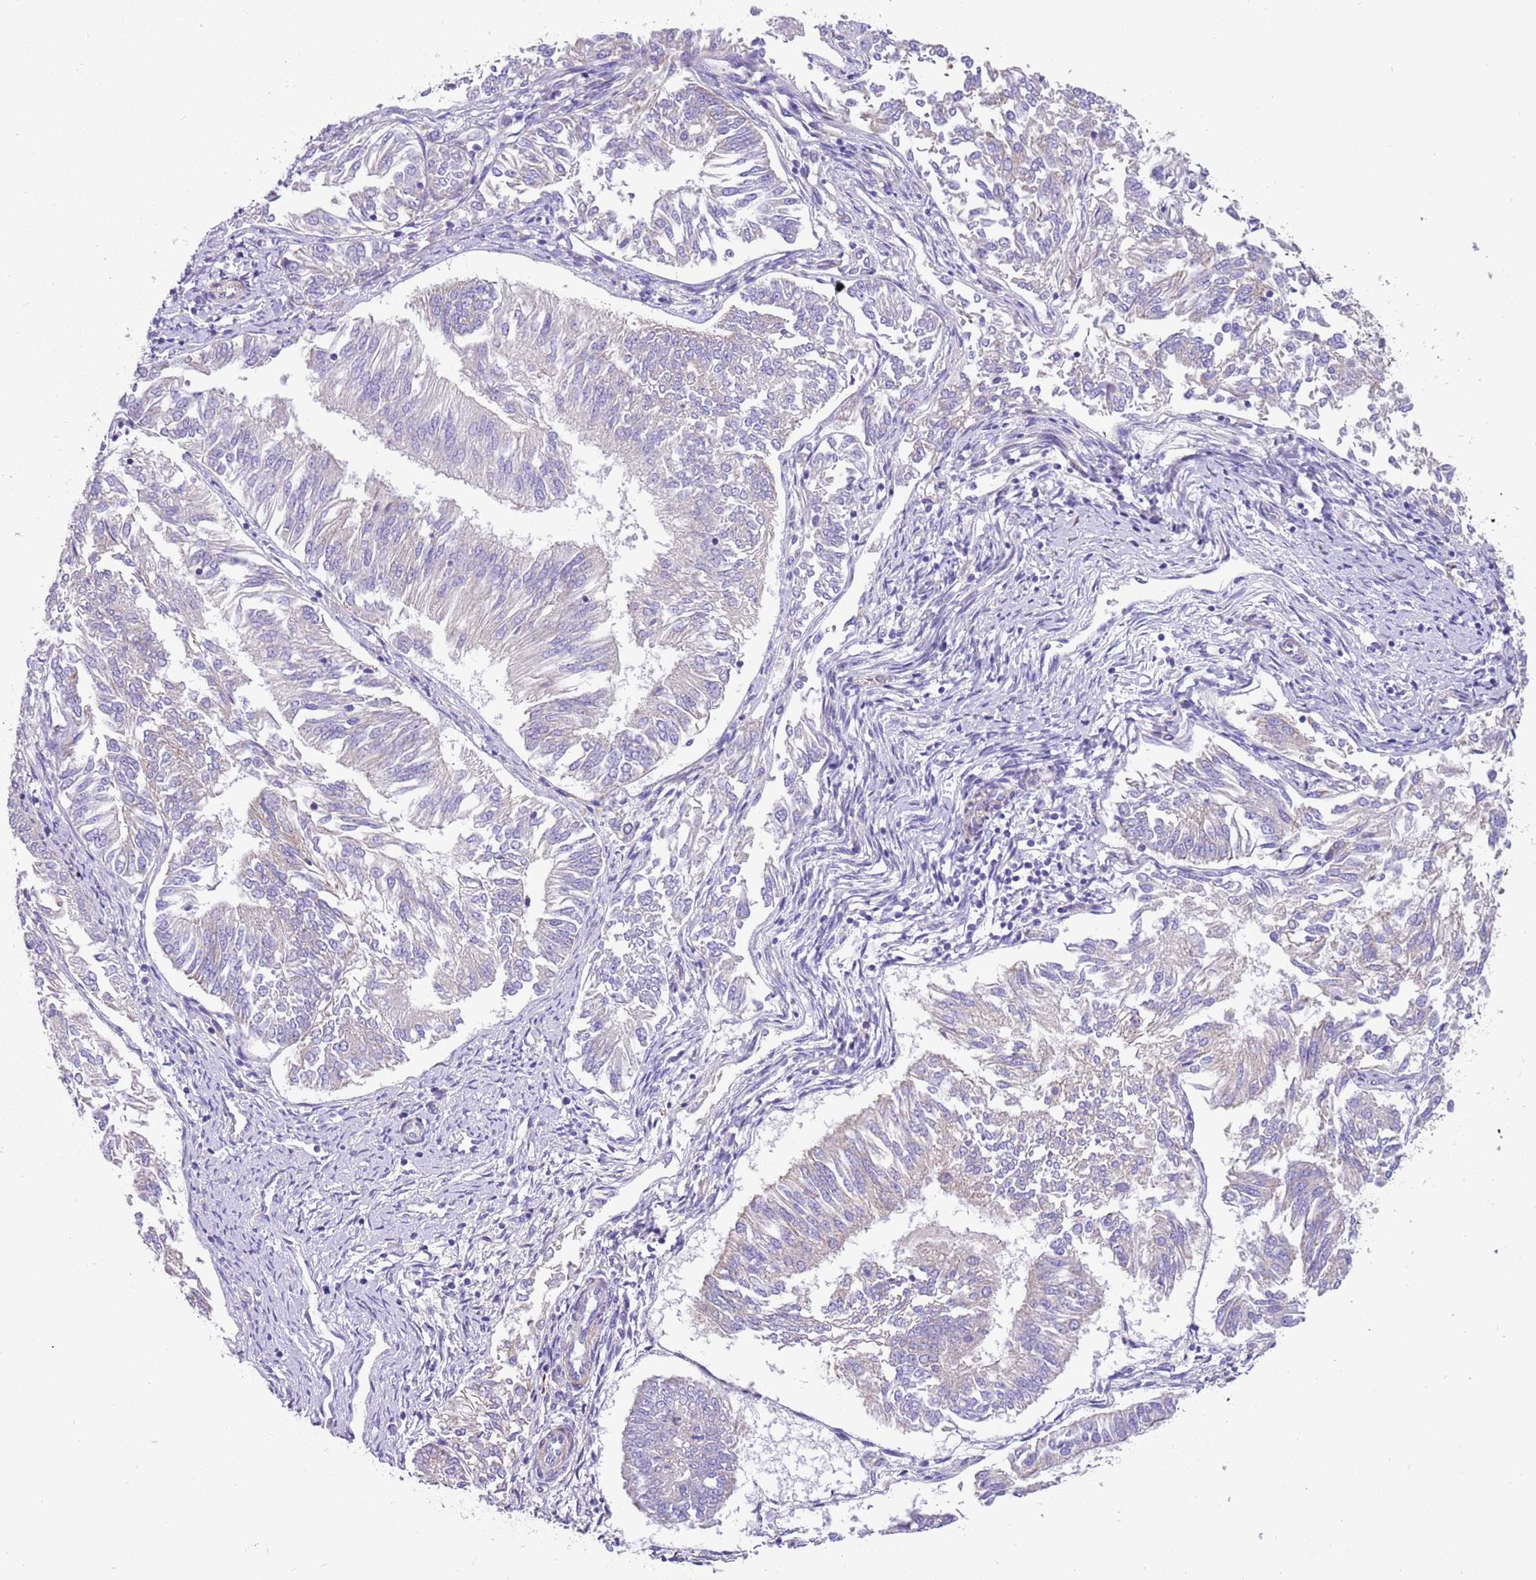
{"staining": {"intensity": "negative", "quantity": "none", "location": "none"}, "tissue": "endometrial cancer", "cell_type": "Tumor cells", "image_type": "cancer", "snomed": [{"axis": "morphology", "description": "Adenocarcinoma, NOS"}, {"axis": "topography", "description": "Endometrium"}], "caption": "Immunohistochemical staining of endometrial adenocarcinoma demonstrates no significant positivity in tumor cells.", "gene": "SERINC3", "patient": {"sex": "female", "age": 58}}